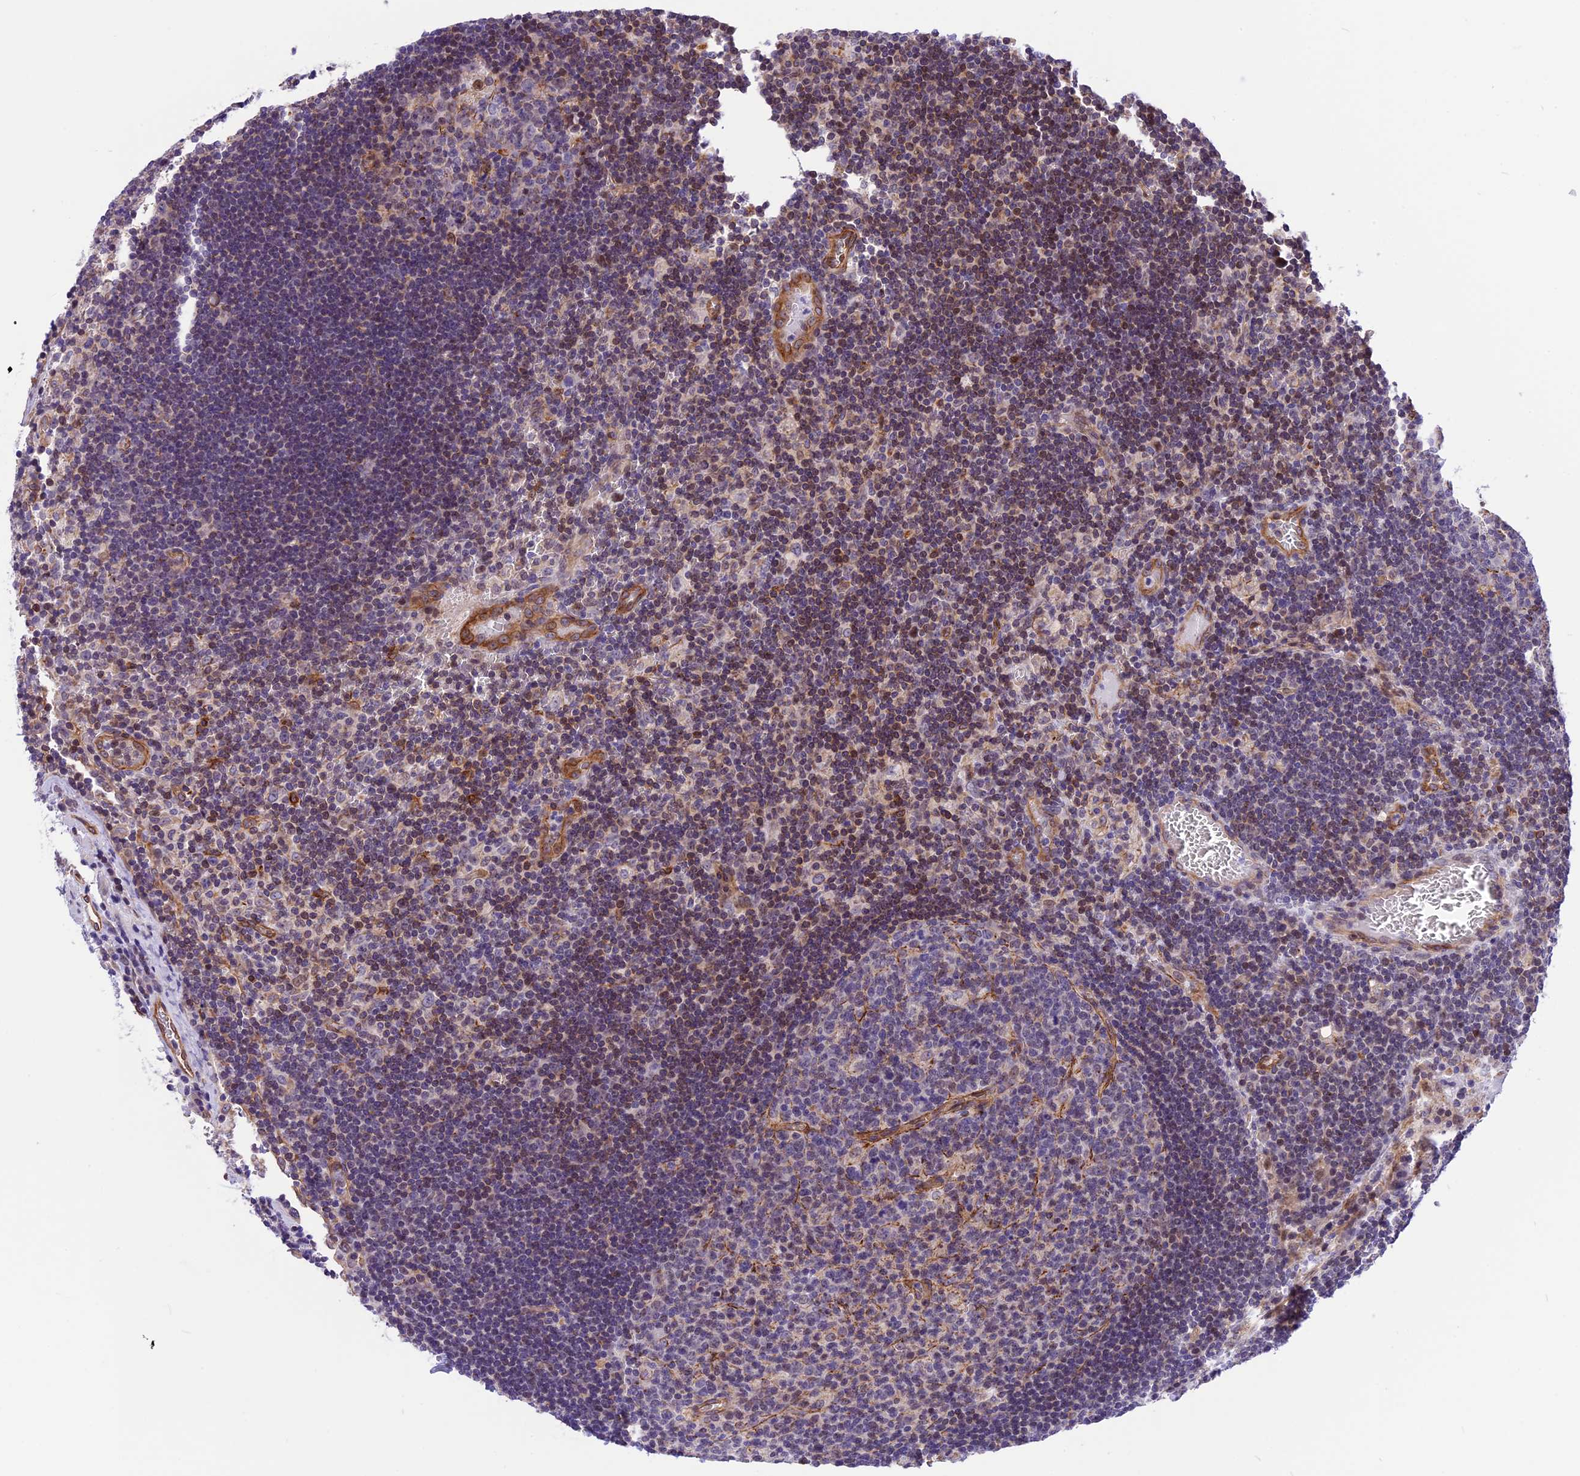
{"staining": {"intensity": "negative", "quantity": "none", "location": "none"}, "tissue": "lymph node", "cell_type": "Germinal center cells", "image_type": "normal", "snomed": [{"axis": "morphology", "description": "Normal tissue, NOS"}, {"axis": "topography", "description": "Lymph node"}], "caption": "Immunohistochemistry (IHC) of benign lymph node reveals no expression in germinal center cells. (DAB (3,3'-diaminobenzidine) immunohistochemistry with hematoxylin counter stain).", "gene": "R3HDM4", "patient": {"sex": "female", "age": 73}}